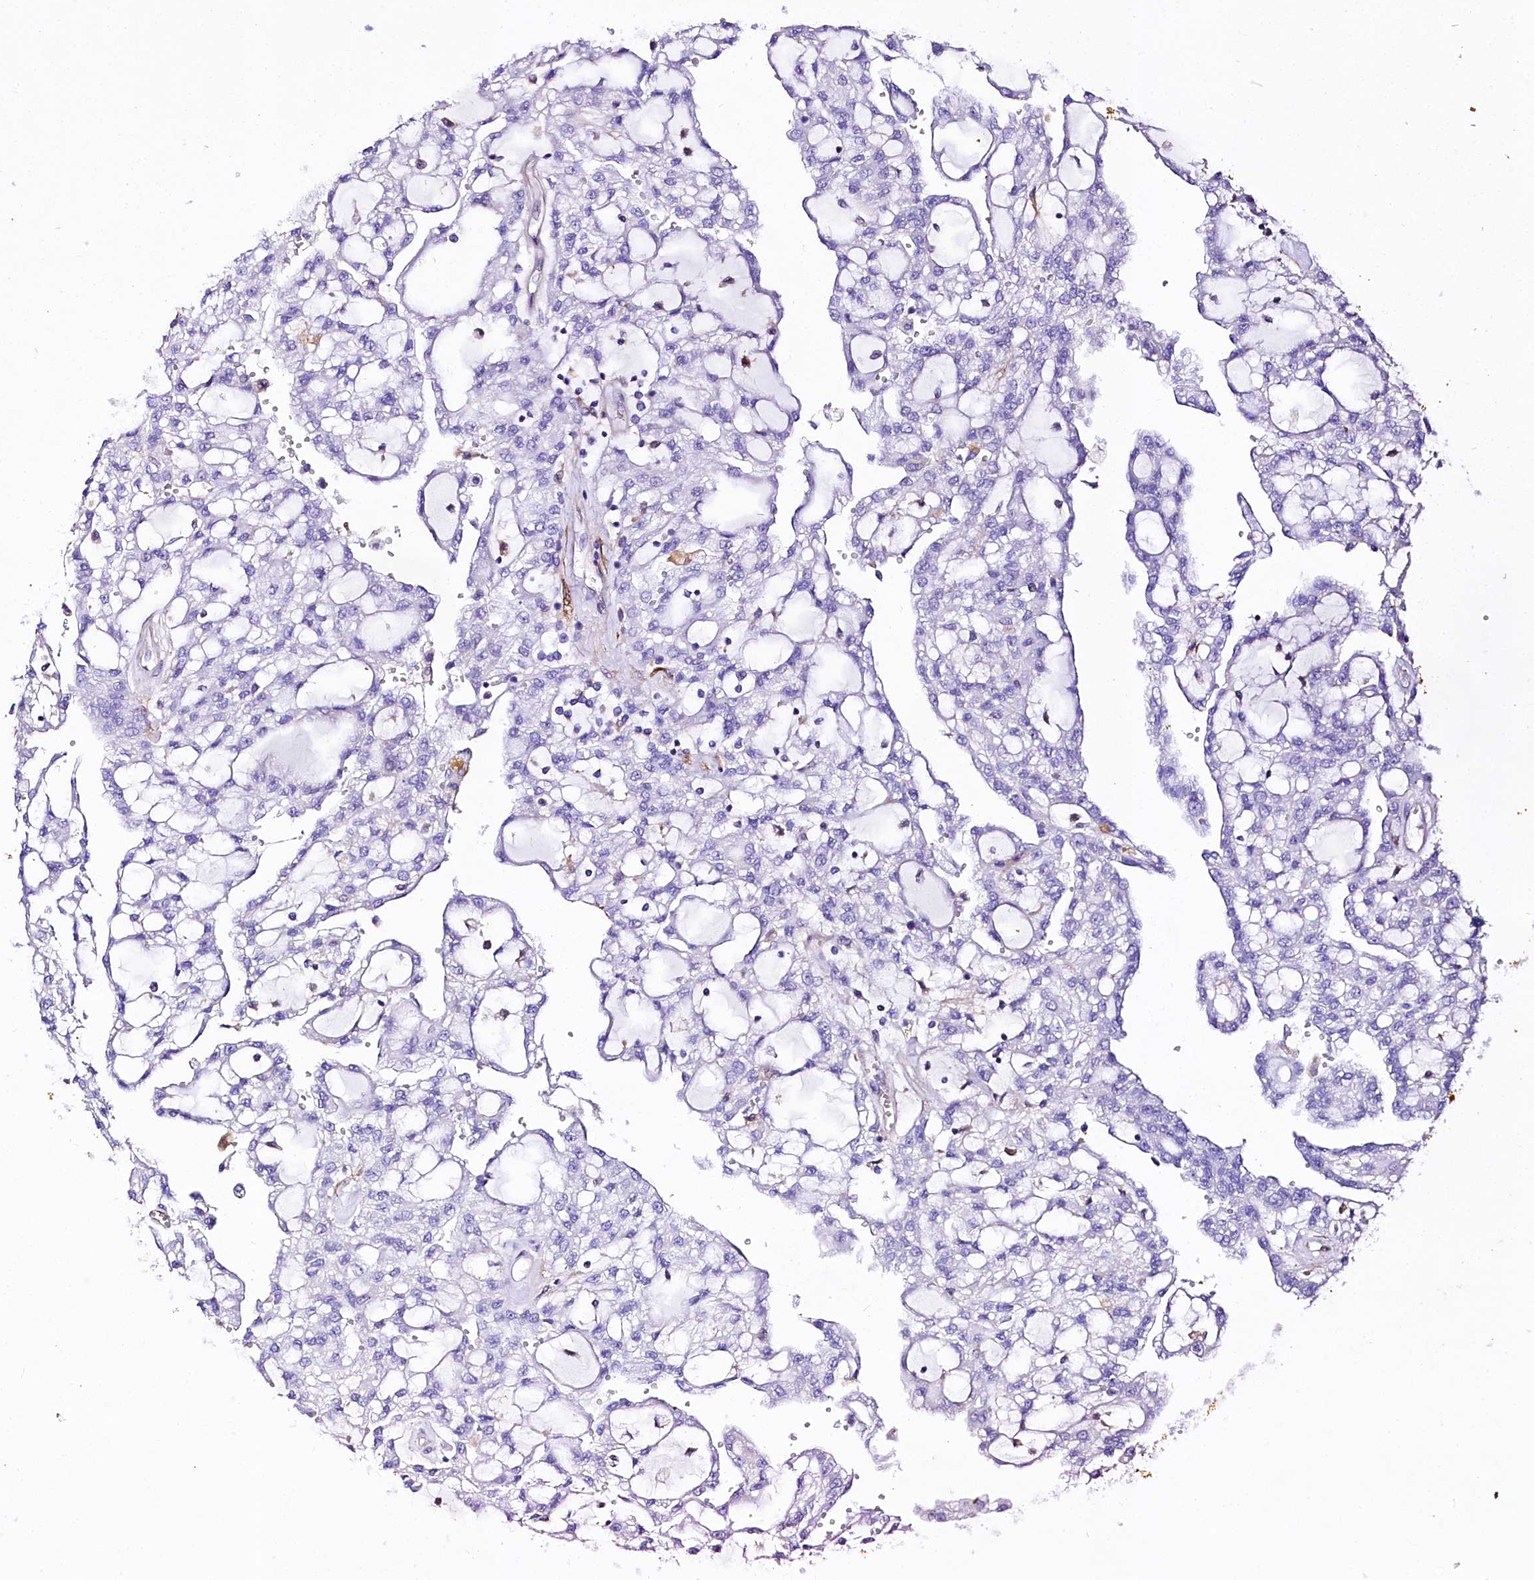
{"staining": {"intensity": "negative", "quantity": "none", "location": "none"}, "tissue": "renal cancer", "cell_type": "Tumor cells", "image_type": "cancer", "snomed": [{"axis": "morphology", "description": "Adenocarcinoma, NOS"}, {"axis": "topography", "description": "Kidney"}], "caption": "Immunohistochemical staining of adenocarcinoma (renal) demonstrates no significant staining in tumor cells.", "gene": "FCHSD2", "patient": {"sex": "male", "age": 63}}